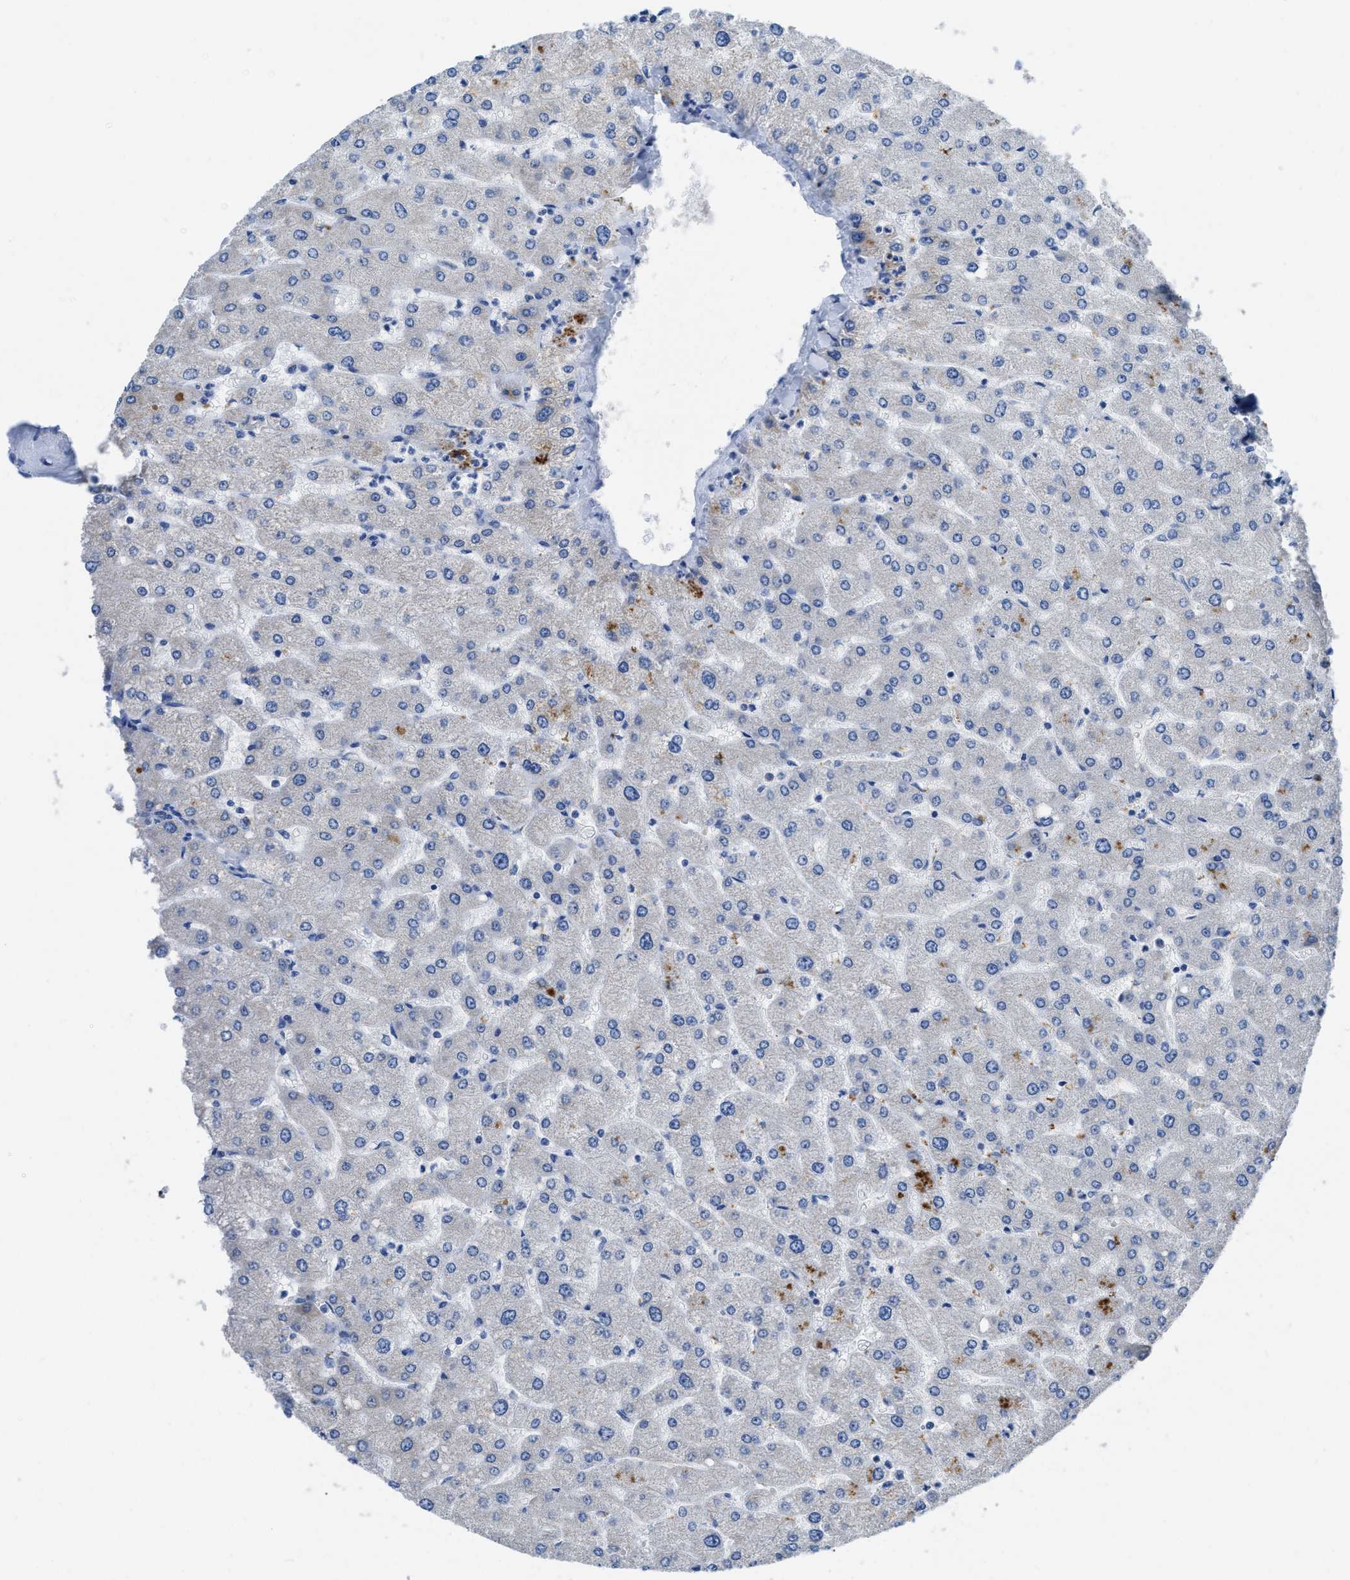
{"staining": {"intensity": "negative", "quantity": "none", "location": "none"}, "tissue": "liver", "cell_type": "Cholangiocytes", "image_type": "normal", "snomed": [{"axis": "morphology", "description": "Normal tissue, NOS"}, {"axis": "topography", "description": "Liver"}], "caption": "An immunohistochemistry (IHC) image of benign liver is shown. There is no staining in cholangiocytes of liver. (Brightfield microscopy of DAB IHC at high magnification).", "gene": "ETFA", "patient": {"sex": "male", "age": 55}}